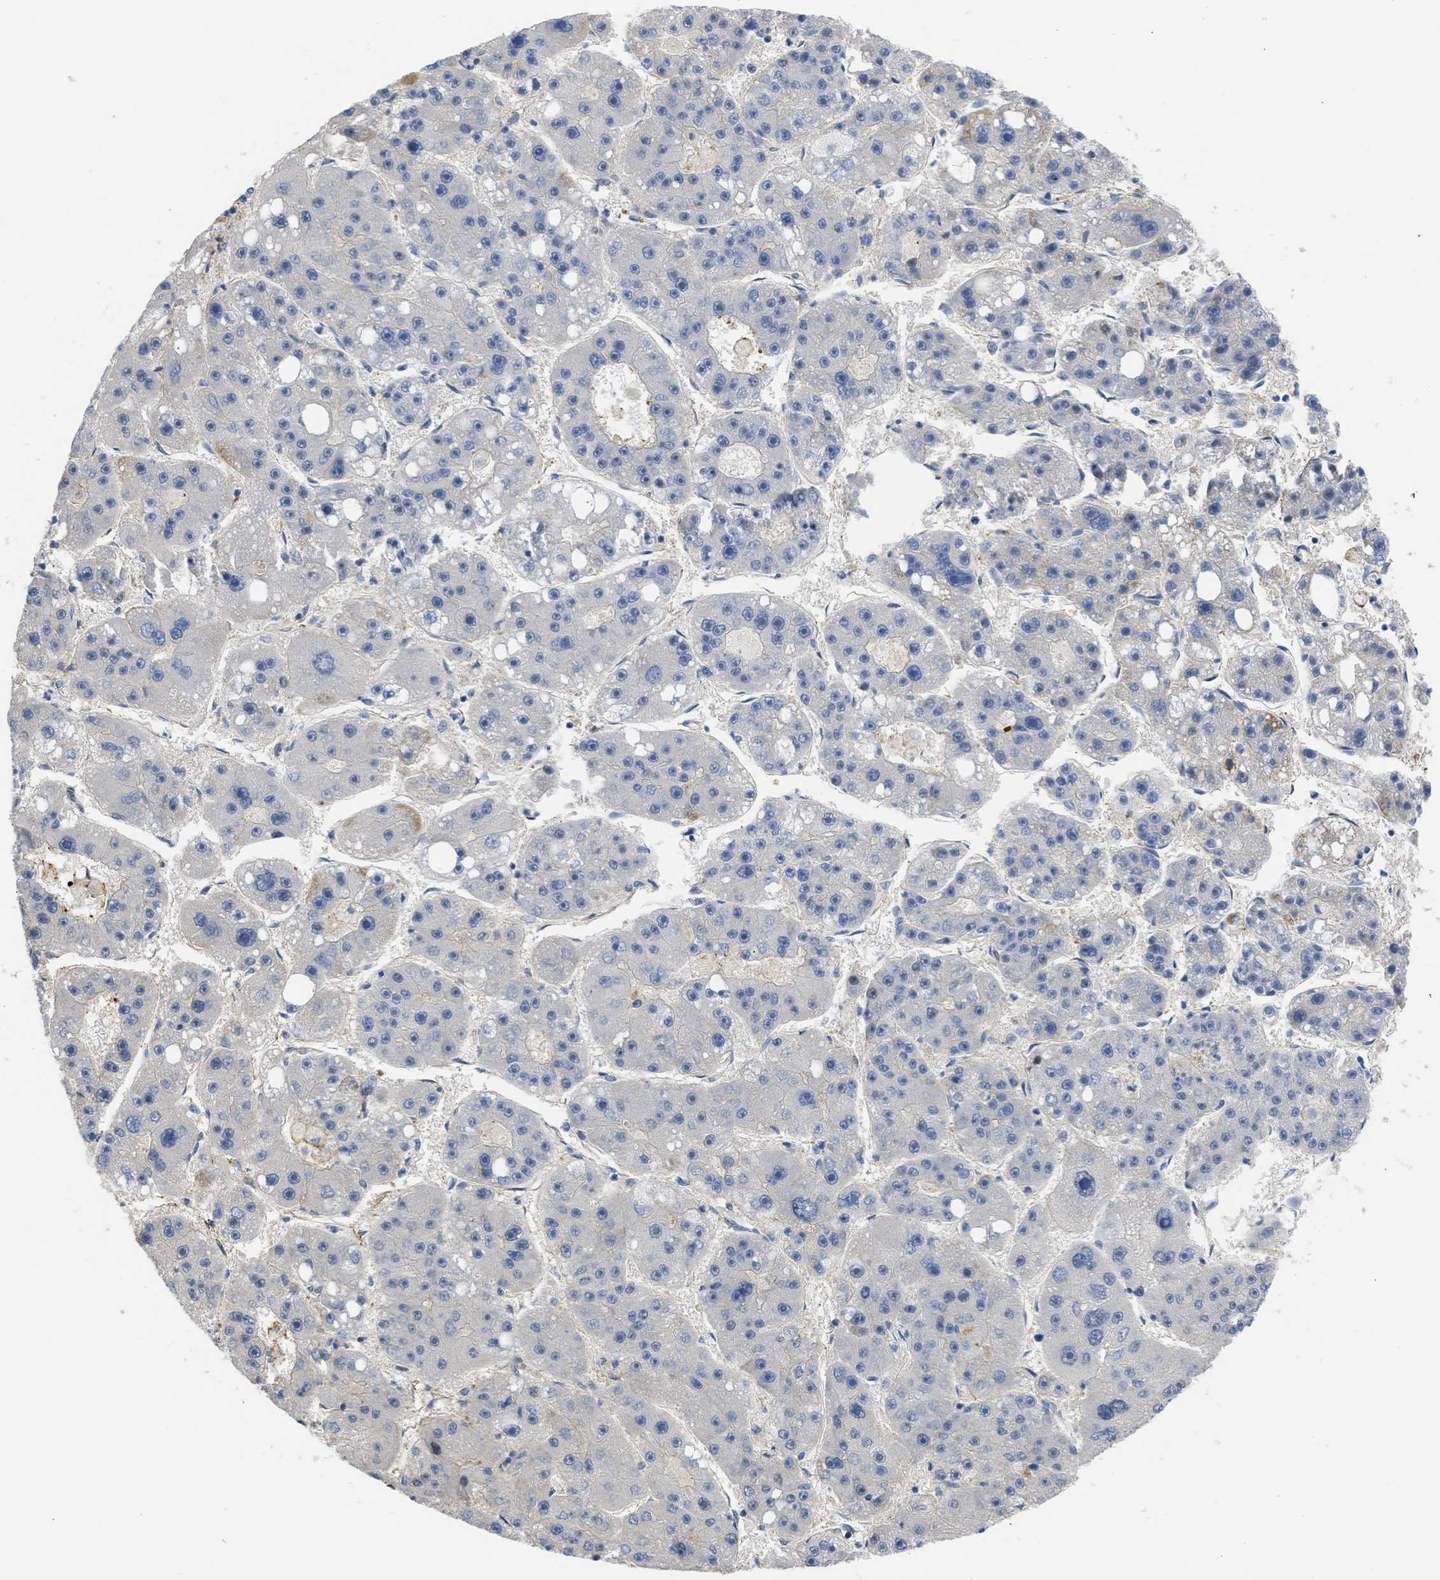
{"staining": {"intensity": "negative", "quantity": "none", "location": "none"}, "tissue": "liver cancer", "cell_type": "Tumor cells", "image_type": "cancer", "snomed": [{"axis": "morphology", "description": "Carcinoma, Hepatocellular, NOS"}, {"axis": "topography", "description": "Liver"}], "caption": "DAB (3,3'-diaminobenzidine) immunohistochemical staining of liver cancer (hepatocellular carcinoma) reveals no significant staining in tumor cells.", "gene": "MAS1L", "patient": {"sex": "female", "age": 61}}